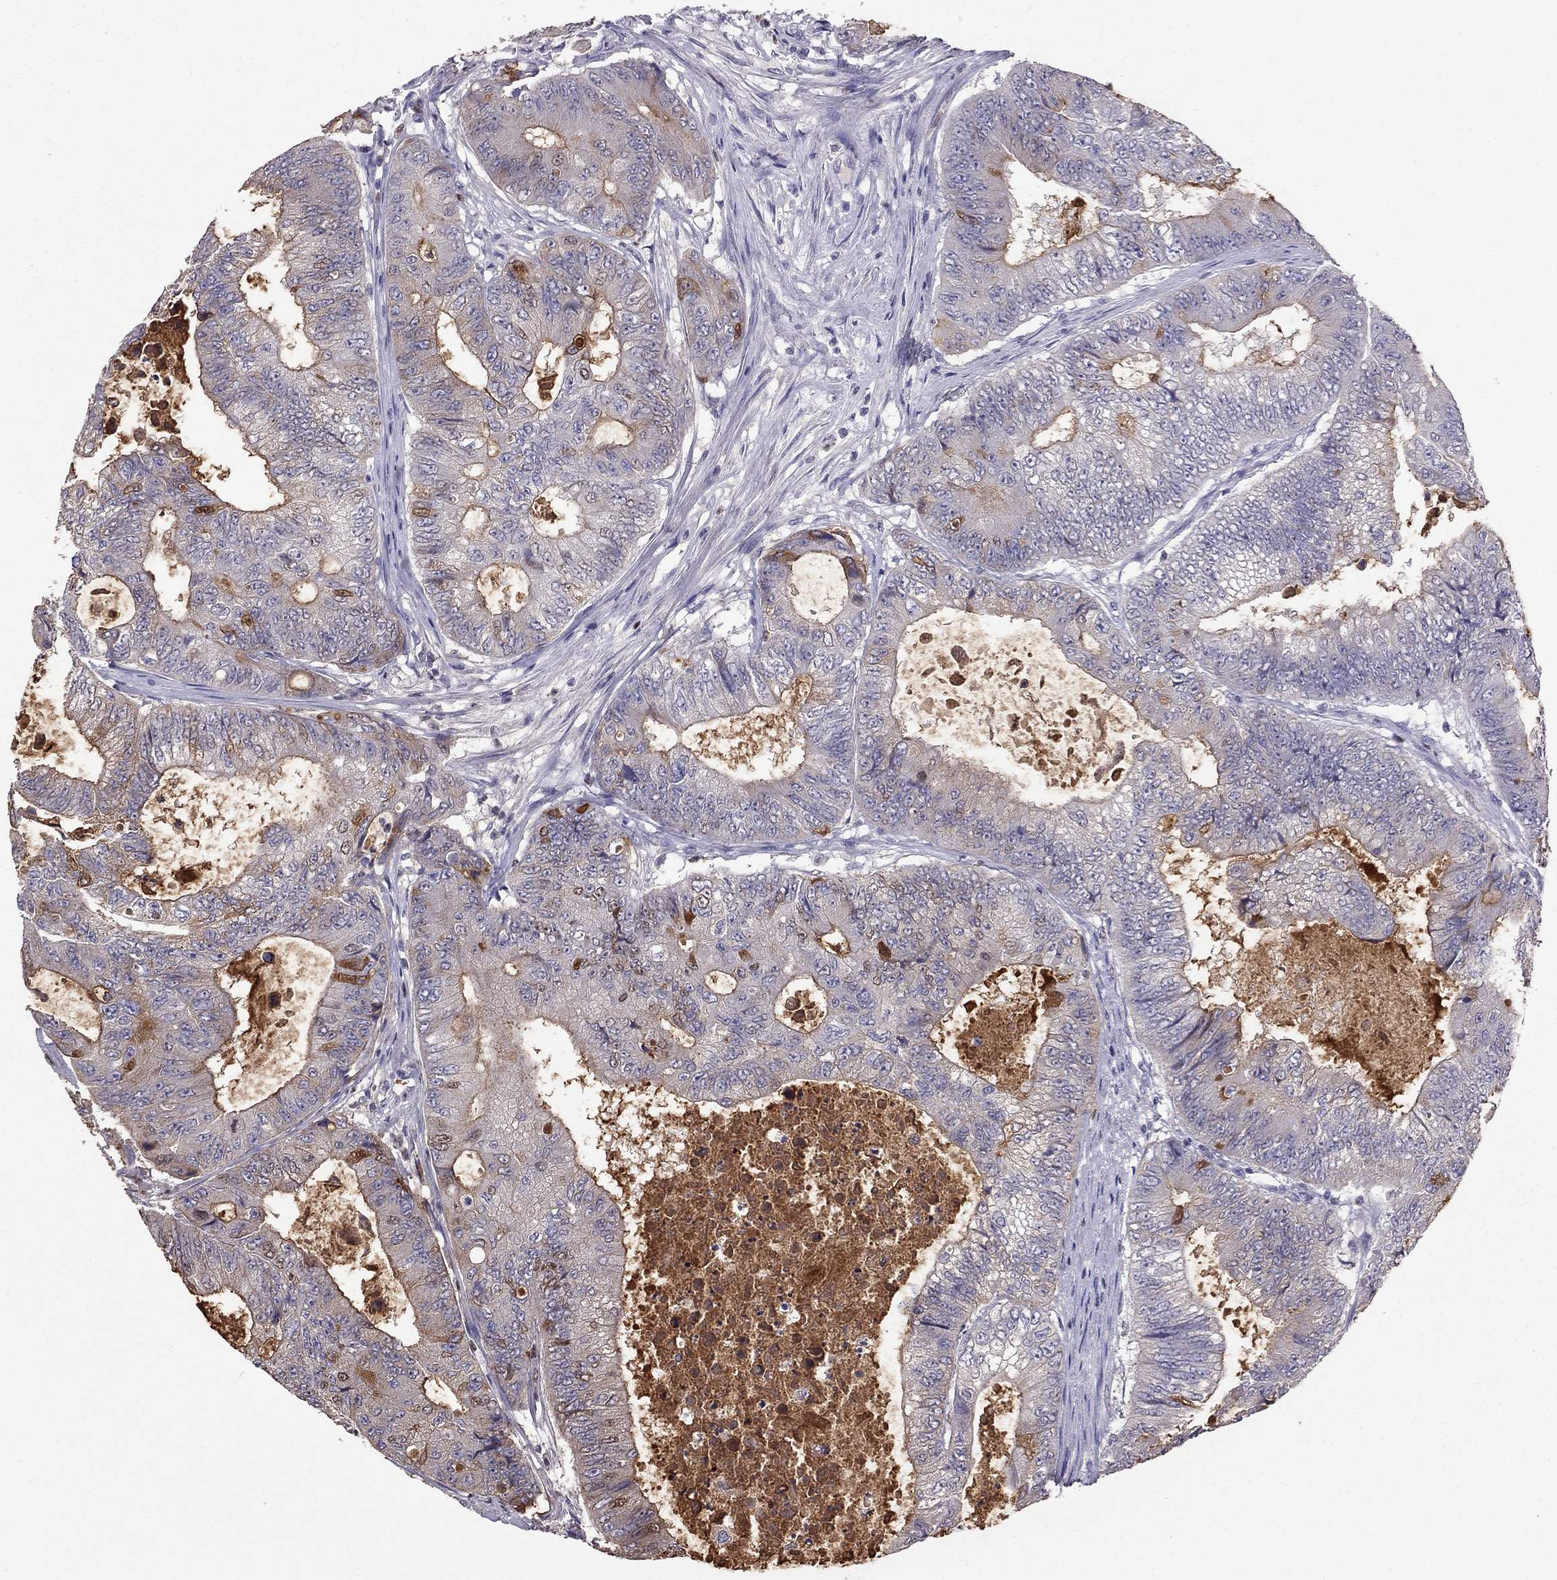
{"staining": {"intensity": "moderate", "quantity": "<25%", "location": "cytoplasmic/membranous"}, "tissue": "colorectal cancer", "cell_type": "Tumor cells", "image_type": "cancer", "snomed": [{"axis": "morphology", "description": "Adenocarcinoma, NOS"}, {"axis": "topography", "description": "Colon"}], "caption": "Tumor cells display low levels of moderate cytoplasmic/membranous expression in approximately <25% of cells in colorectal cancer (adenocarcinoma).", "gene": "SCG5", "patient": {"sex": "female", "age": 48}}